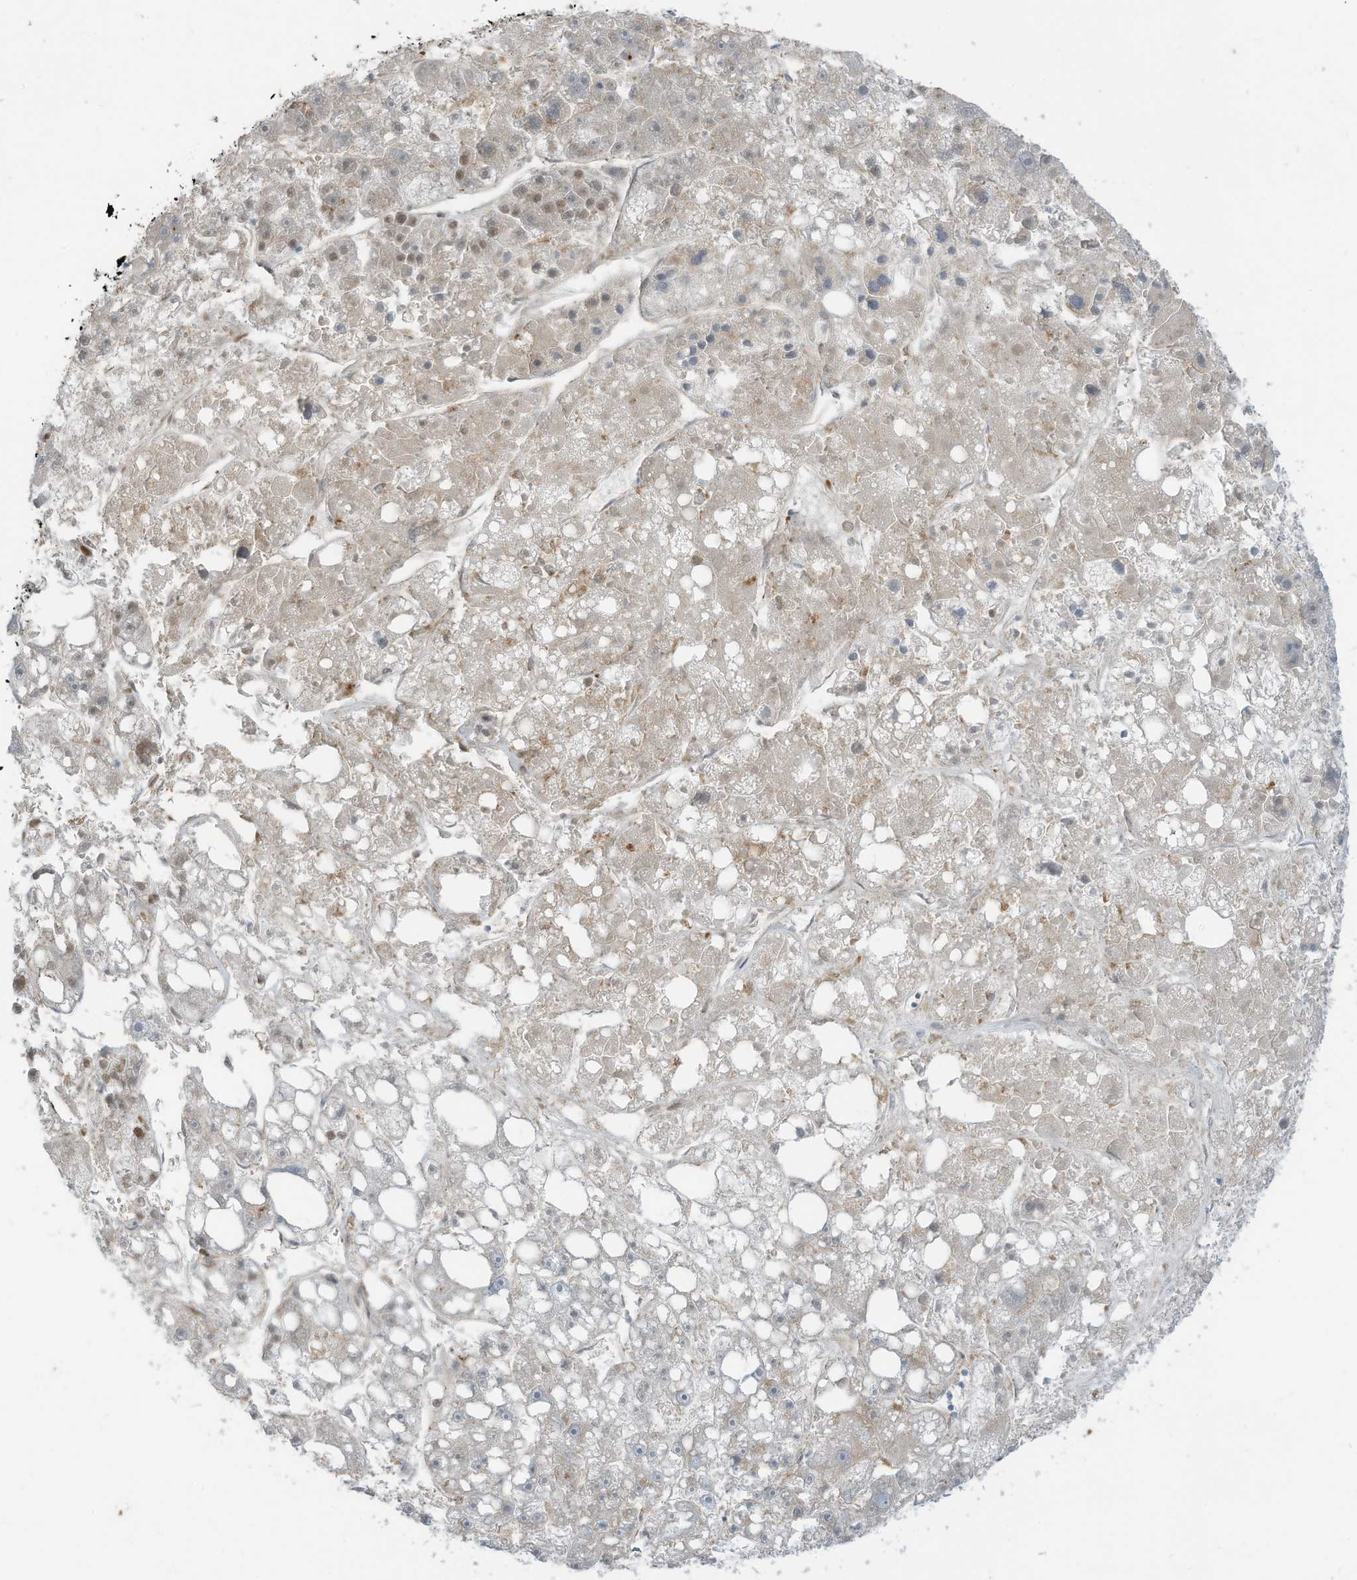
{"staining": {"intensity": "moderate", "quantity": "<25%", "location": "nuclear"}, "tissue": "liver cancer", "cell_type": "Tumor cells", "image_type": "cancer", "snomed": [{"axis": "morphology", "description": "Carcinoma, Hepatocellular, NOS"}, {"axis": "topography", "description": "Liver"}], "caption": "Hepatocellular carcinoma (liver) tissue shows moderate nuclear staining in approximately <25% of tumor cells The staining was performed using DAB (3,3'-diaminobenzidine), with brown indicating positive protein expression. Nuclei are stained blue with hematoxylin.", "gene": "DZIP3", "patient": {"sex": "female", "age": 61}}